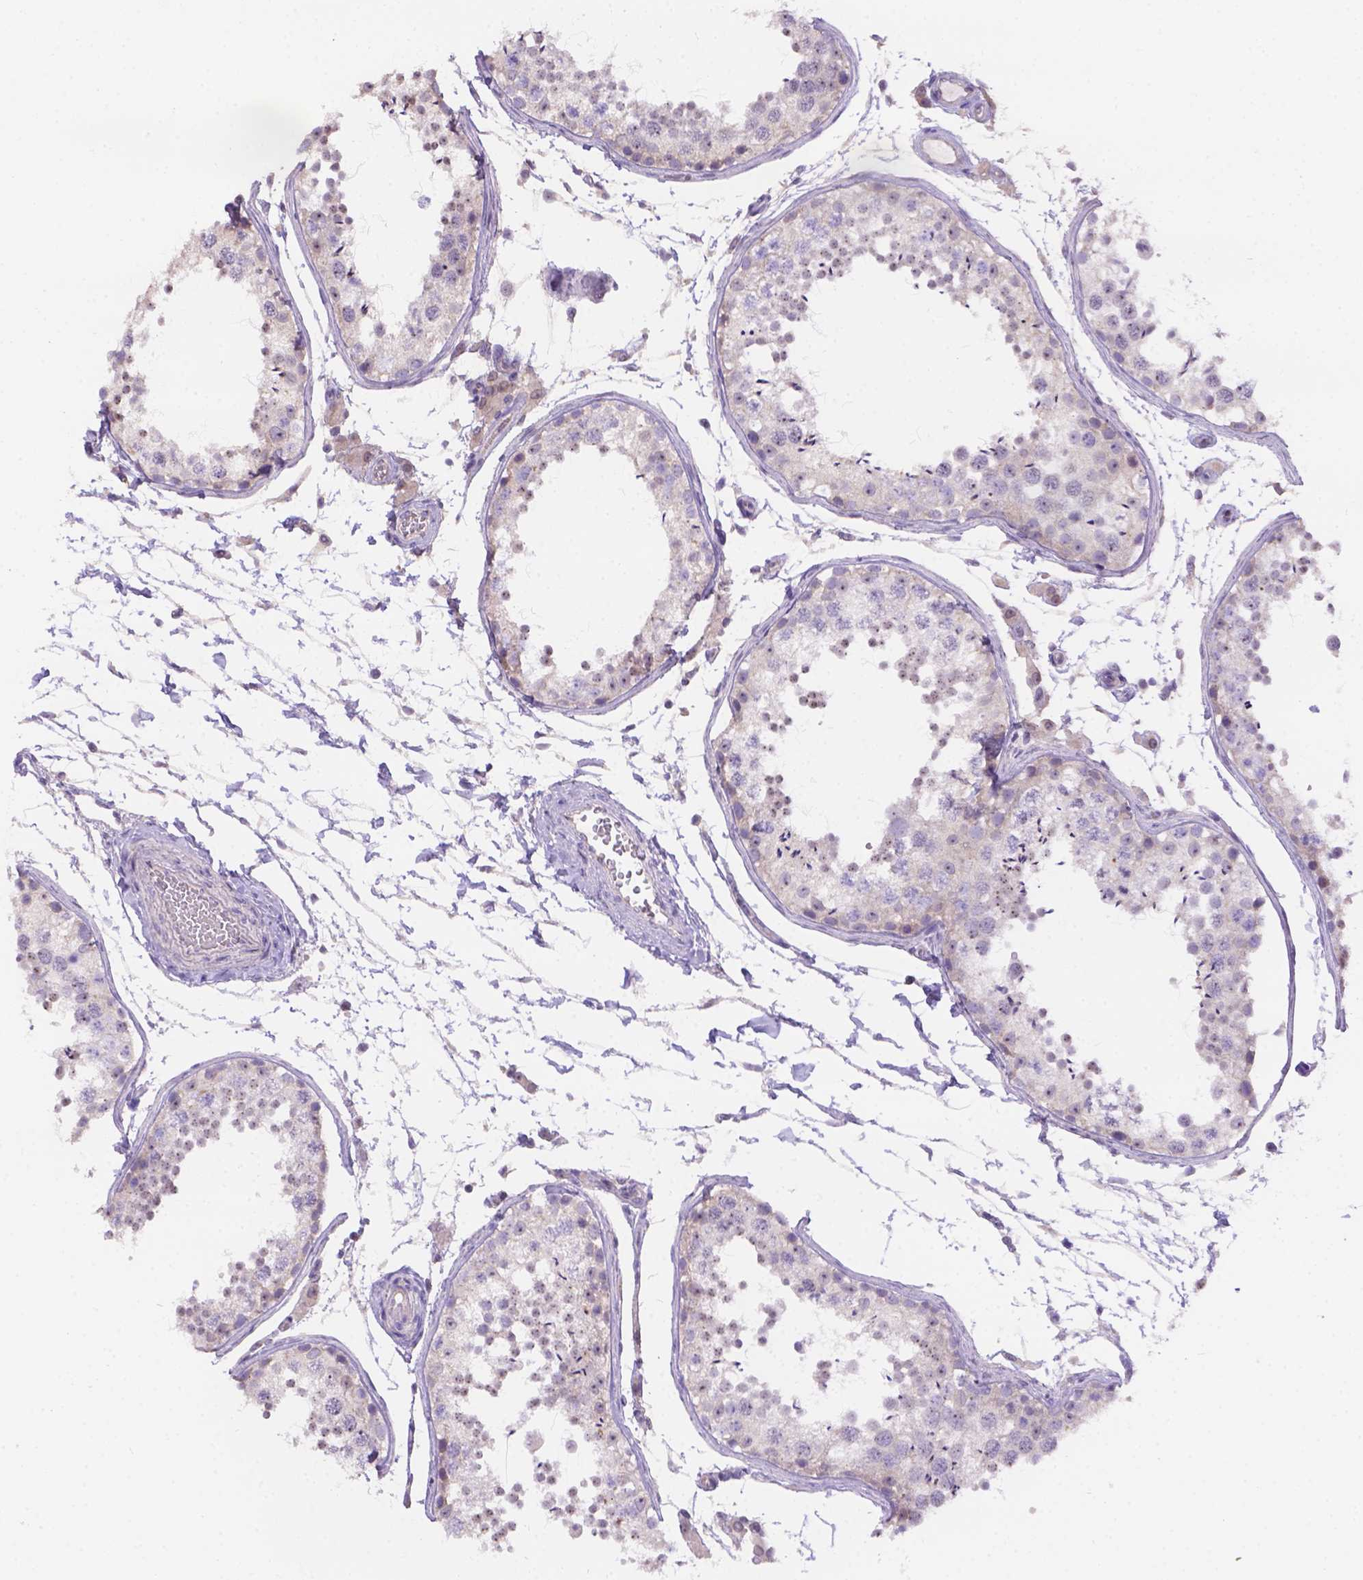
{"staining": {"intensity": "negative", "quantity": "none", "location": "none"}, "tissue": "testis", "cell_type": "Cells in seminiferous ducts", "image_type": "normal", "snomed": [{"axis": "morphology", "description": "Normal tissue, NOS"}, {"axis": "topography", "description": "Testis"}], "caption": "Immunohistochemical staining of benign human testis exhibits no significant staining in cells in seminiferous ducts.", "gene": "CD96", "patient": {"sex": "male", "age": 29}}